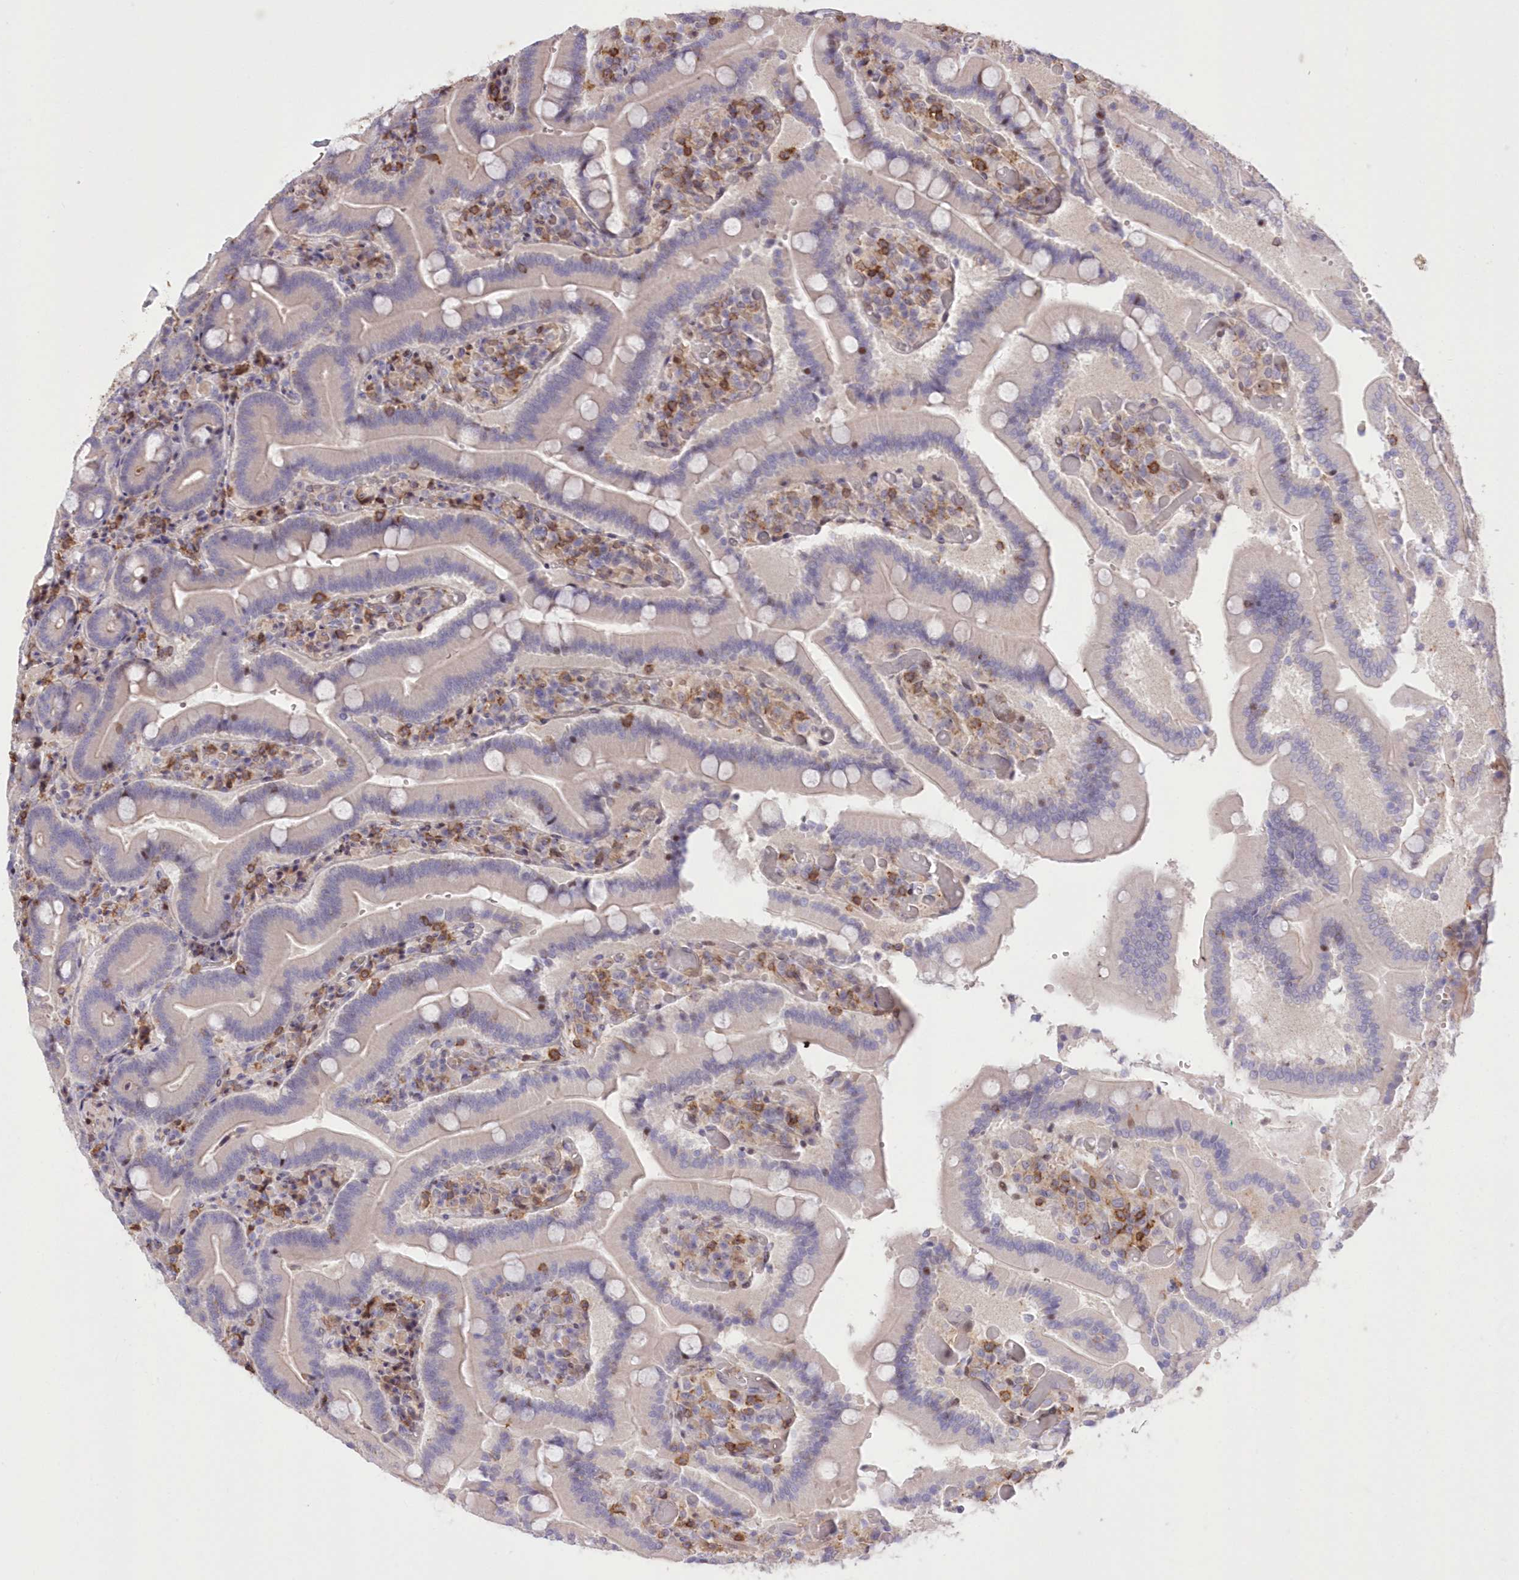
{"staining": {"intensity": "moderate", "quantity": "<25%", "location": "nuclear"}, "tissue": "duodenum", "cell_type": "Glandular cells", "image_type": "normal", "snomed": [{"axis": "morphology", "description": "Normal tissue, NOS"}, {"axis": "topography", "description": "Duodenum"}], "caption": "An IHC photomicrograph of benign tissue is shown. Protein staining in brown labels moderate nuclear positivity in duodenum within glandular cells. (Stains: DAB in brown, nuclei in blue, Microscopy: brightfield microscopy at high magnification).", "gene": "RNPEPL1", "patient": {"sex": "female", "age": 62}}